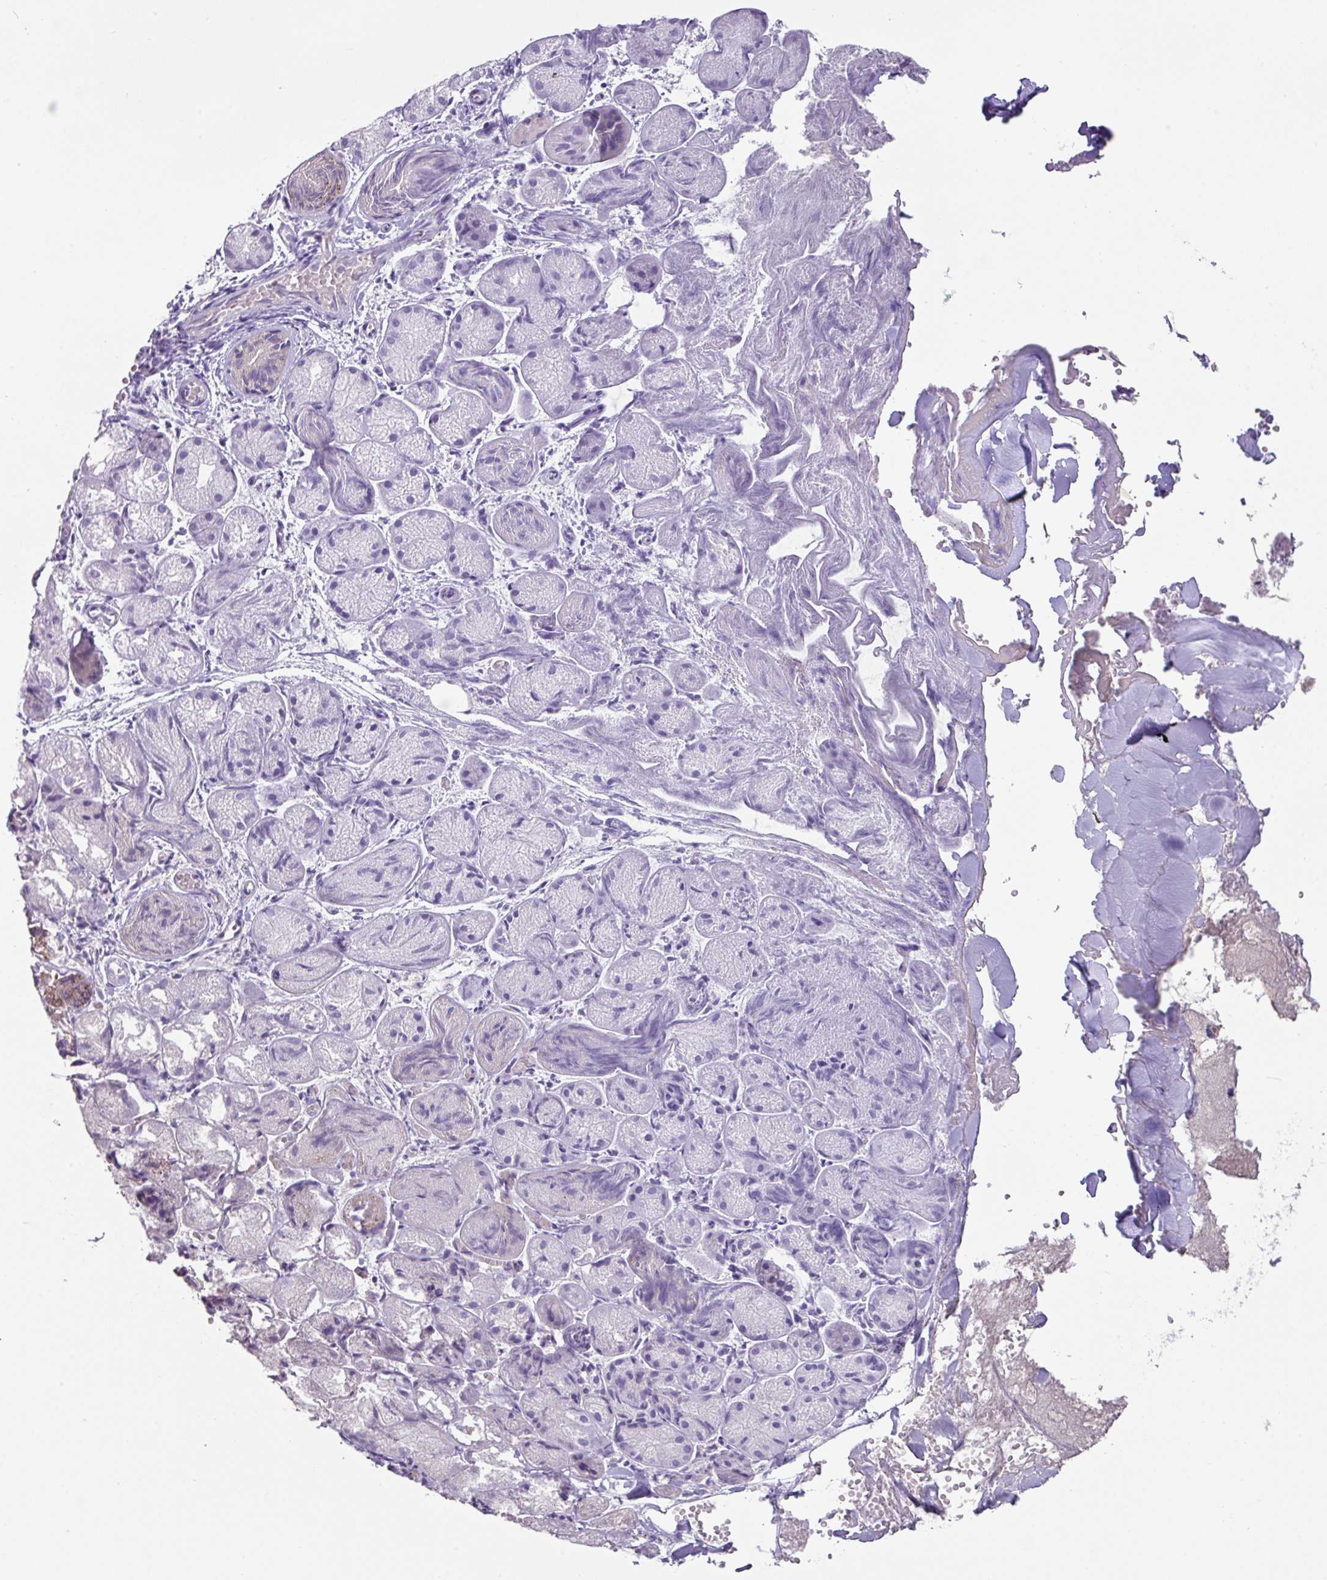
{"staining": {"intensity": "weak", "quantity": "<25%", "location": "cytoplasmic/membranous"}, "tissue": "salivary gland", "cell_type": "Glandular cells", "image_type": "normal", "snomed": [{"axis": "morphology", "description": "Normal tissue, NOS"}, {"axis": "topography", "description": "Salivary gland"}], "caption": "Immunohistochemistry histopathology image of benign human salivary gland stained for a protein (brown), which exhibits no staining in glandular cells.", "gene": "PLEKHH3", "patient": {"sex": "female", "age": 24}}